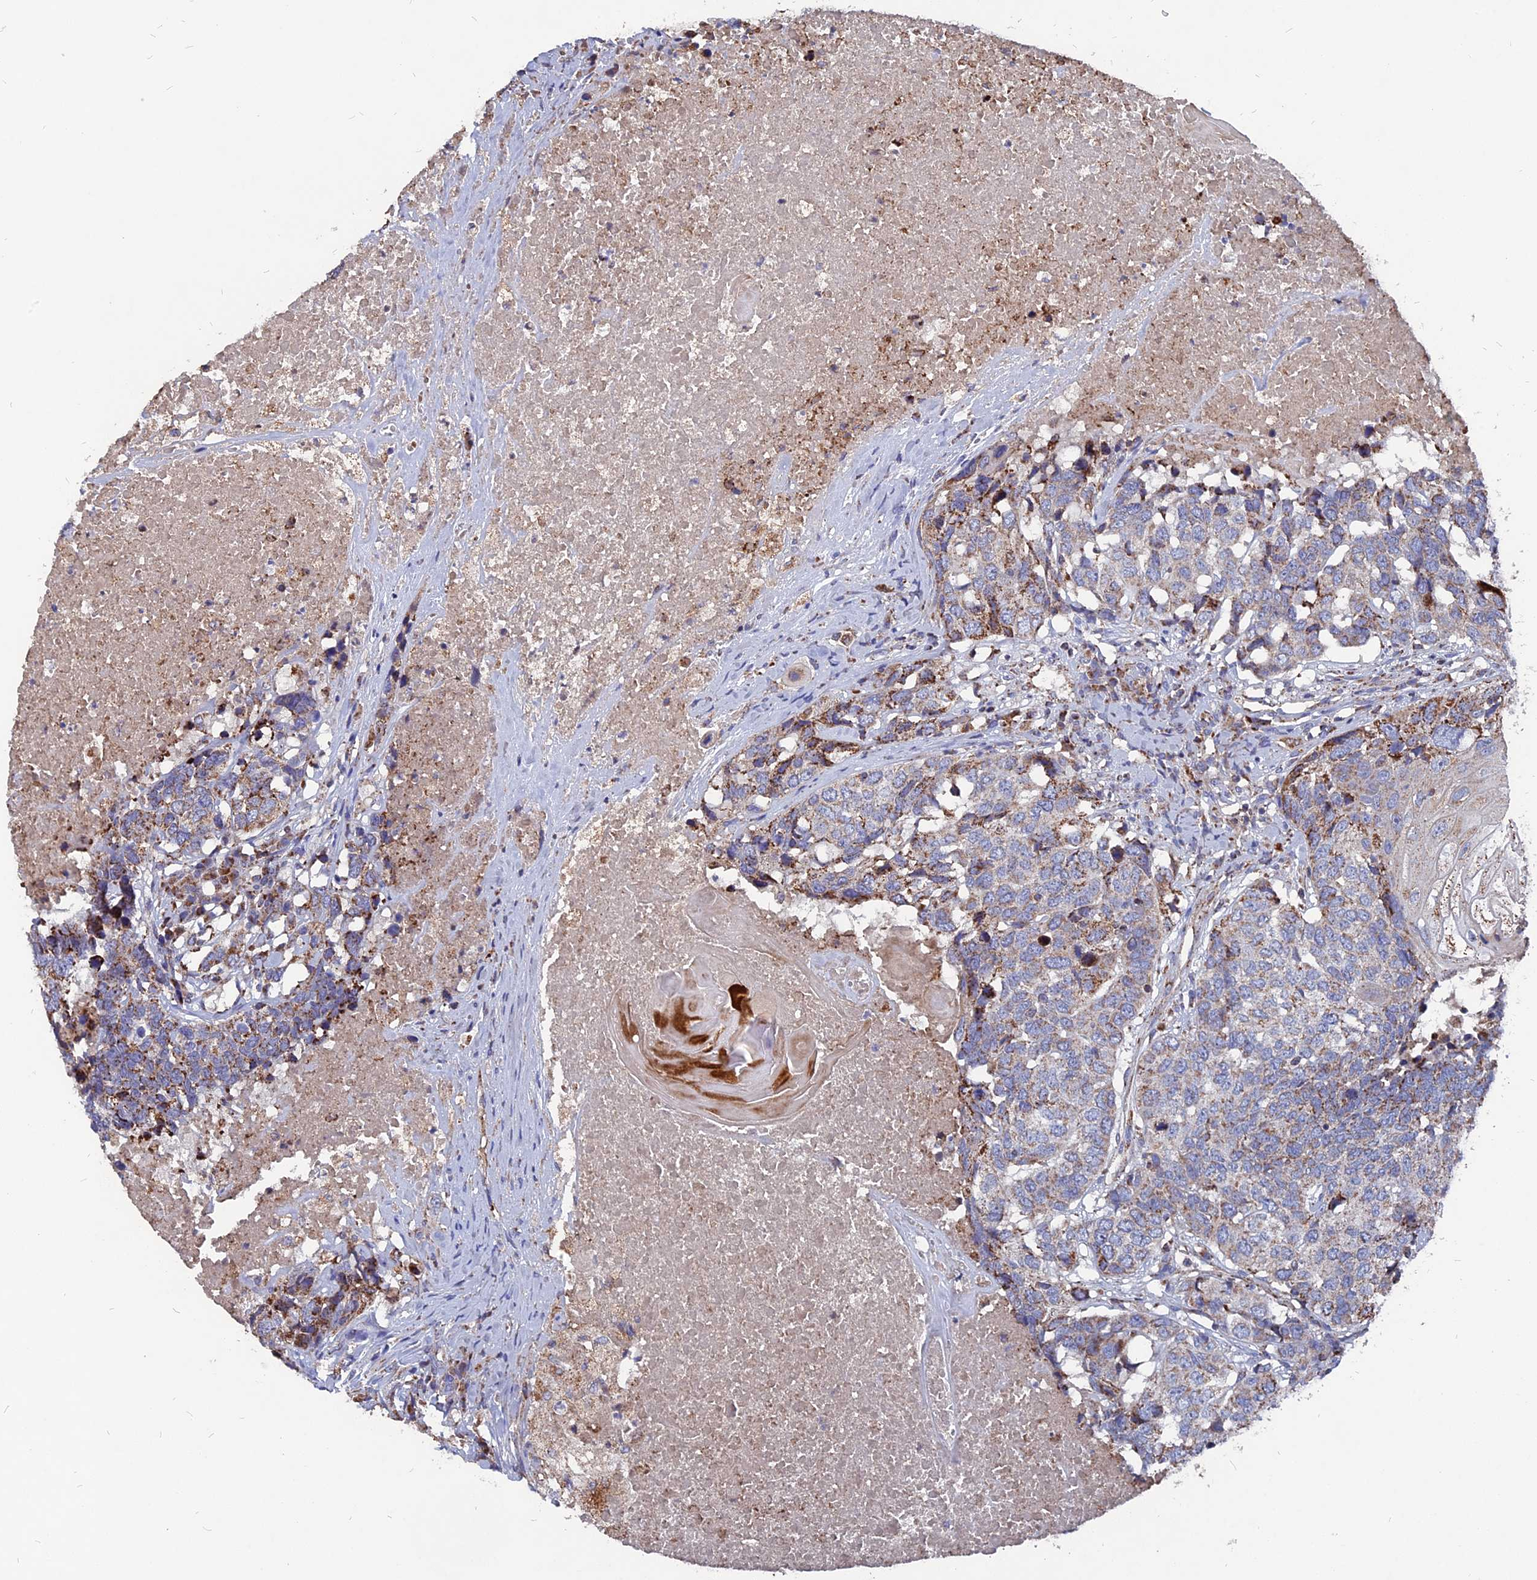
{"staining": {"intensity": "moderate", "quantity": "25%-75%", "location": "cytoplasmic/membranous"}, "tissue": "head and neck cancer", "cell_type": "Tumor cells", "image_type": "cancer", "snomed": [{"axis": "morphology", "description": "Squamous cell carcinoma, NOS"}, {"axis": "topography", "description": "Head-Neck"}], "caption": "Immunohistochemistry staining of head and neck cancer (squamous cell carcinoma), which displays medium levels of moderate cytoplasmic/membranous positivity in approximately 25%-75% of tumor cells indicating moderate cytoplasmic/membranous protein positivity. The staining was performed using DAB (brown) for protein detection and nuclei were counterstained in hematoxylin (blue).", "gene": "TGFA", "patient": {"sex": "male", "age": 66}}